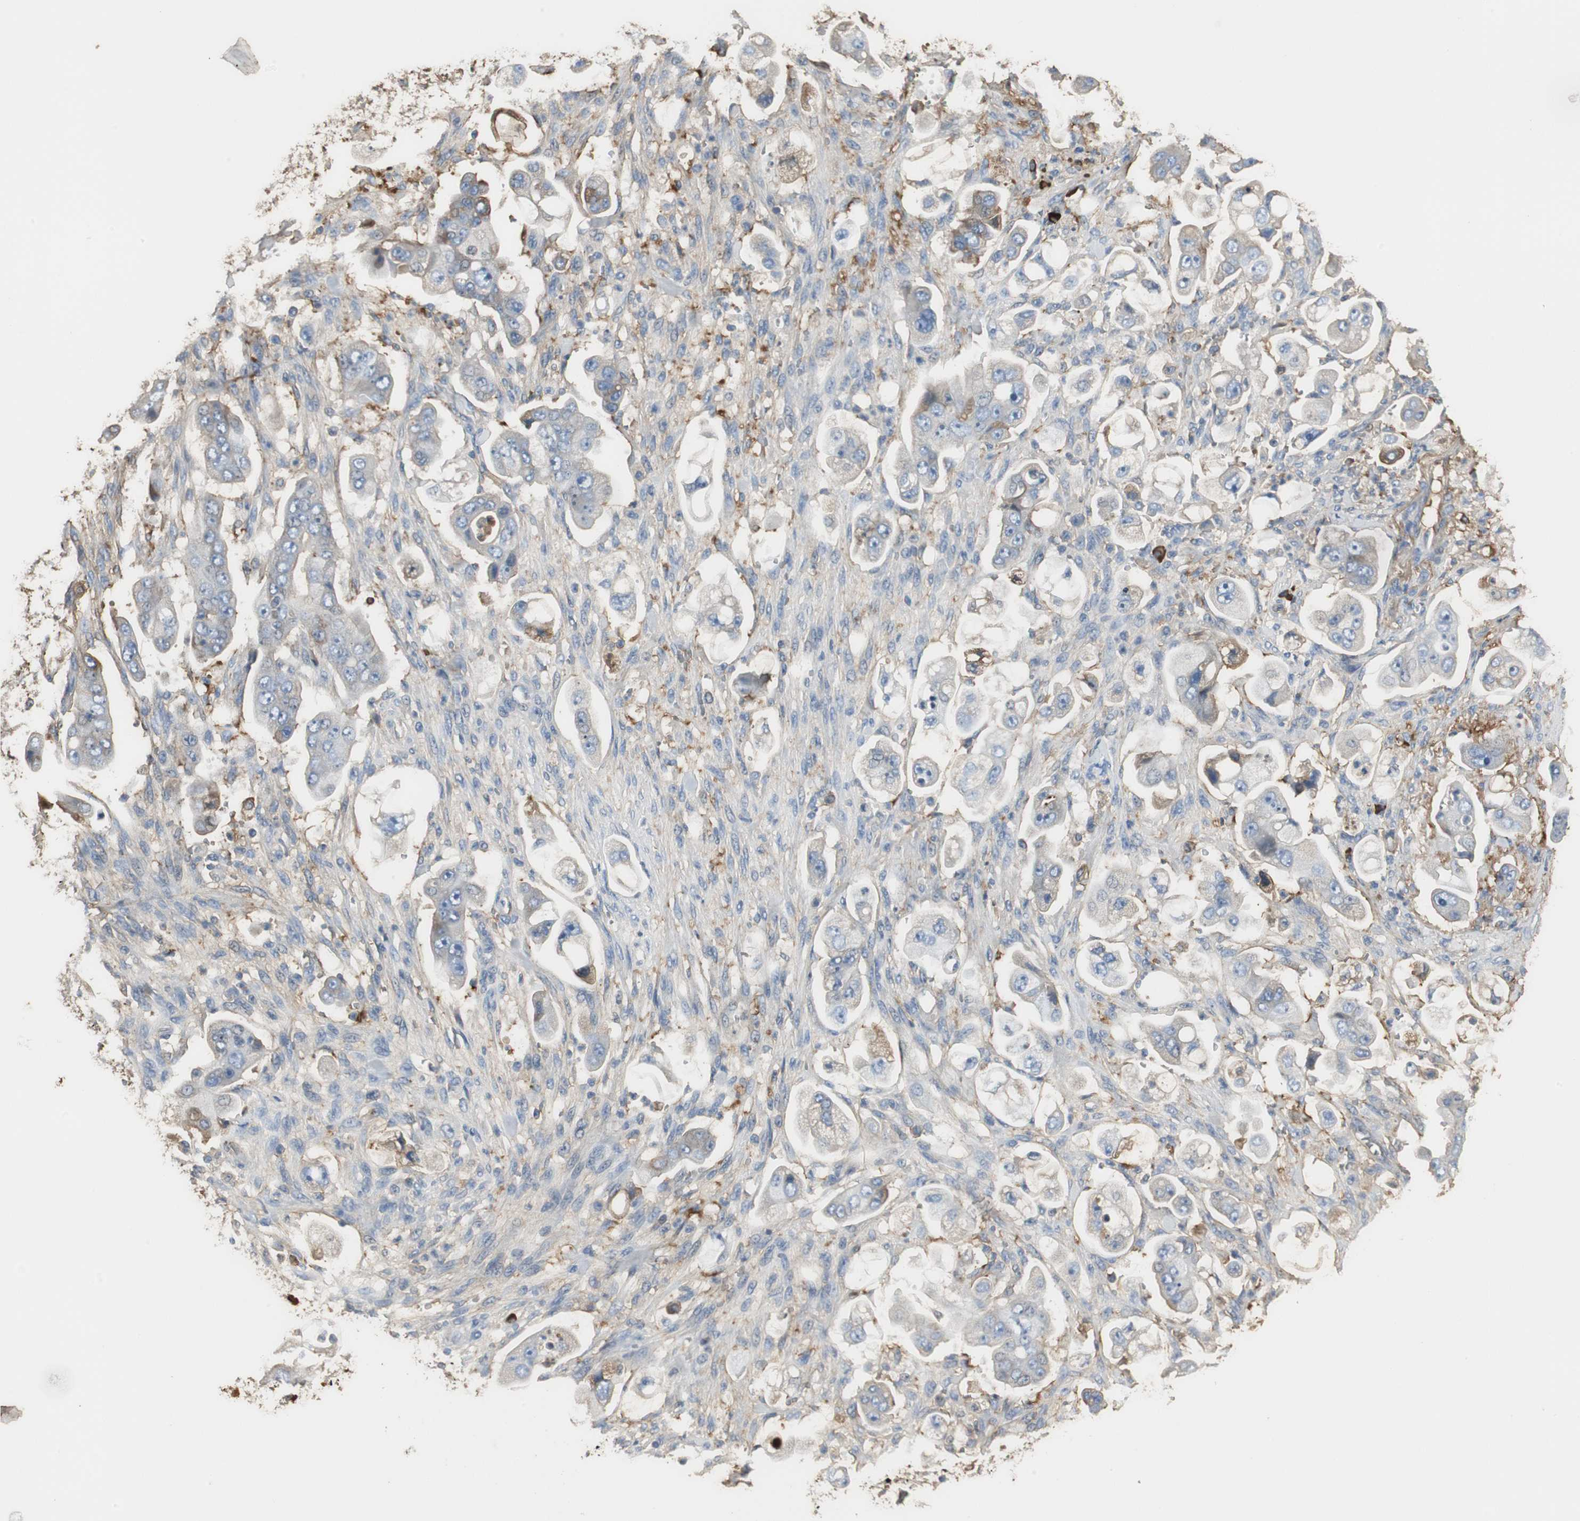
{"staining": {"intensity": "negative", "quantity": "none", "location": "none"}, "tissue": "stomach cancer", "cell_type": "Tumor cells", "image_type": "cancer", "snomed": [{"axis": "morphology", "description": "Adenocarcinoma, NOS"}, {"axis": "topography", "description": "Stomach"}], "caption": "Tumor cells are negative for brown protein staining in stomach cancer (adenocarcinoma).", "gene": "IGHA1", "patient": {"sex": "male", "age": 62}}